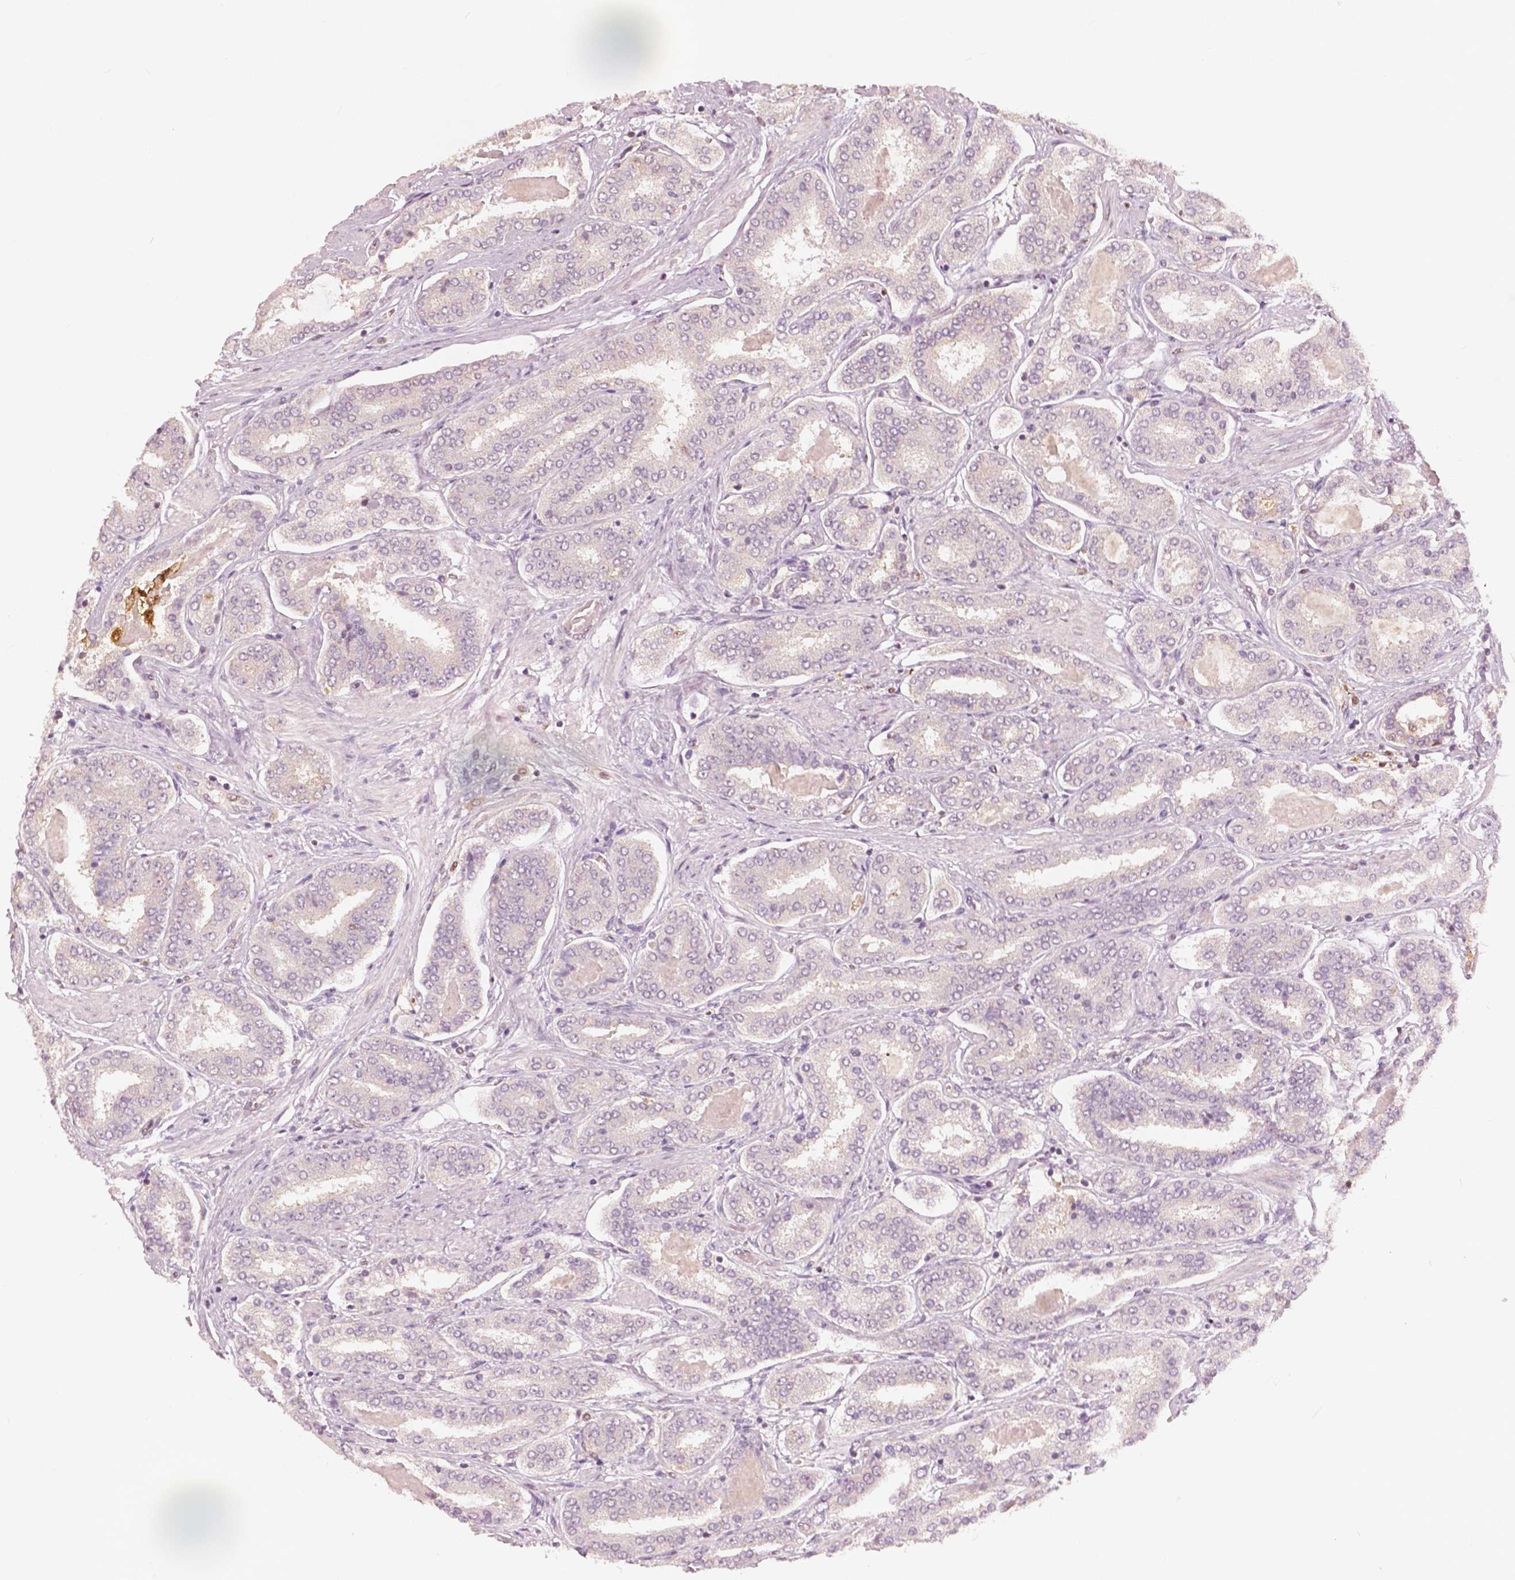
{"staining": {"intensity": "negative", "quantity": "none", "location": "none"}, "tissue": "prostate cancer", "cell_type": "Tumor cells", "image_type": "cancer", "snomed": [{"axis": "morphology", "description": "Adenocarcinoma, High grade"}, {"axis": "topography", "description": "Prostate"}], "caption": "High magnification brightfield microscopy of prostate adenocarcinoma (high-grade) stained with DAB (brown) and counterstained with hematoxylin (blue): tumor cells show no significant staining.", "gene": "SQSTM1", "patient": {"sex": "male", "age": 63}}